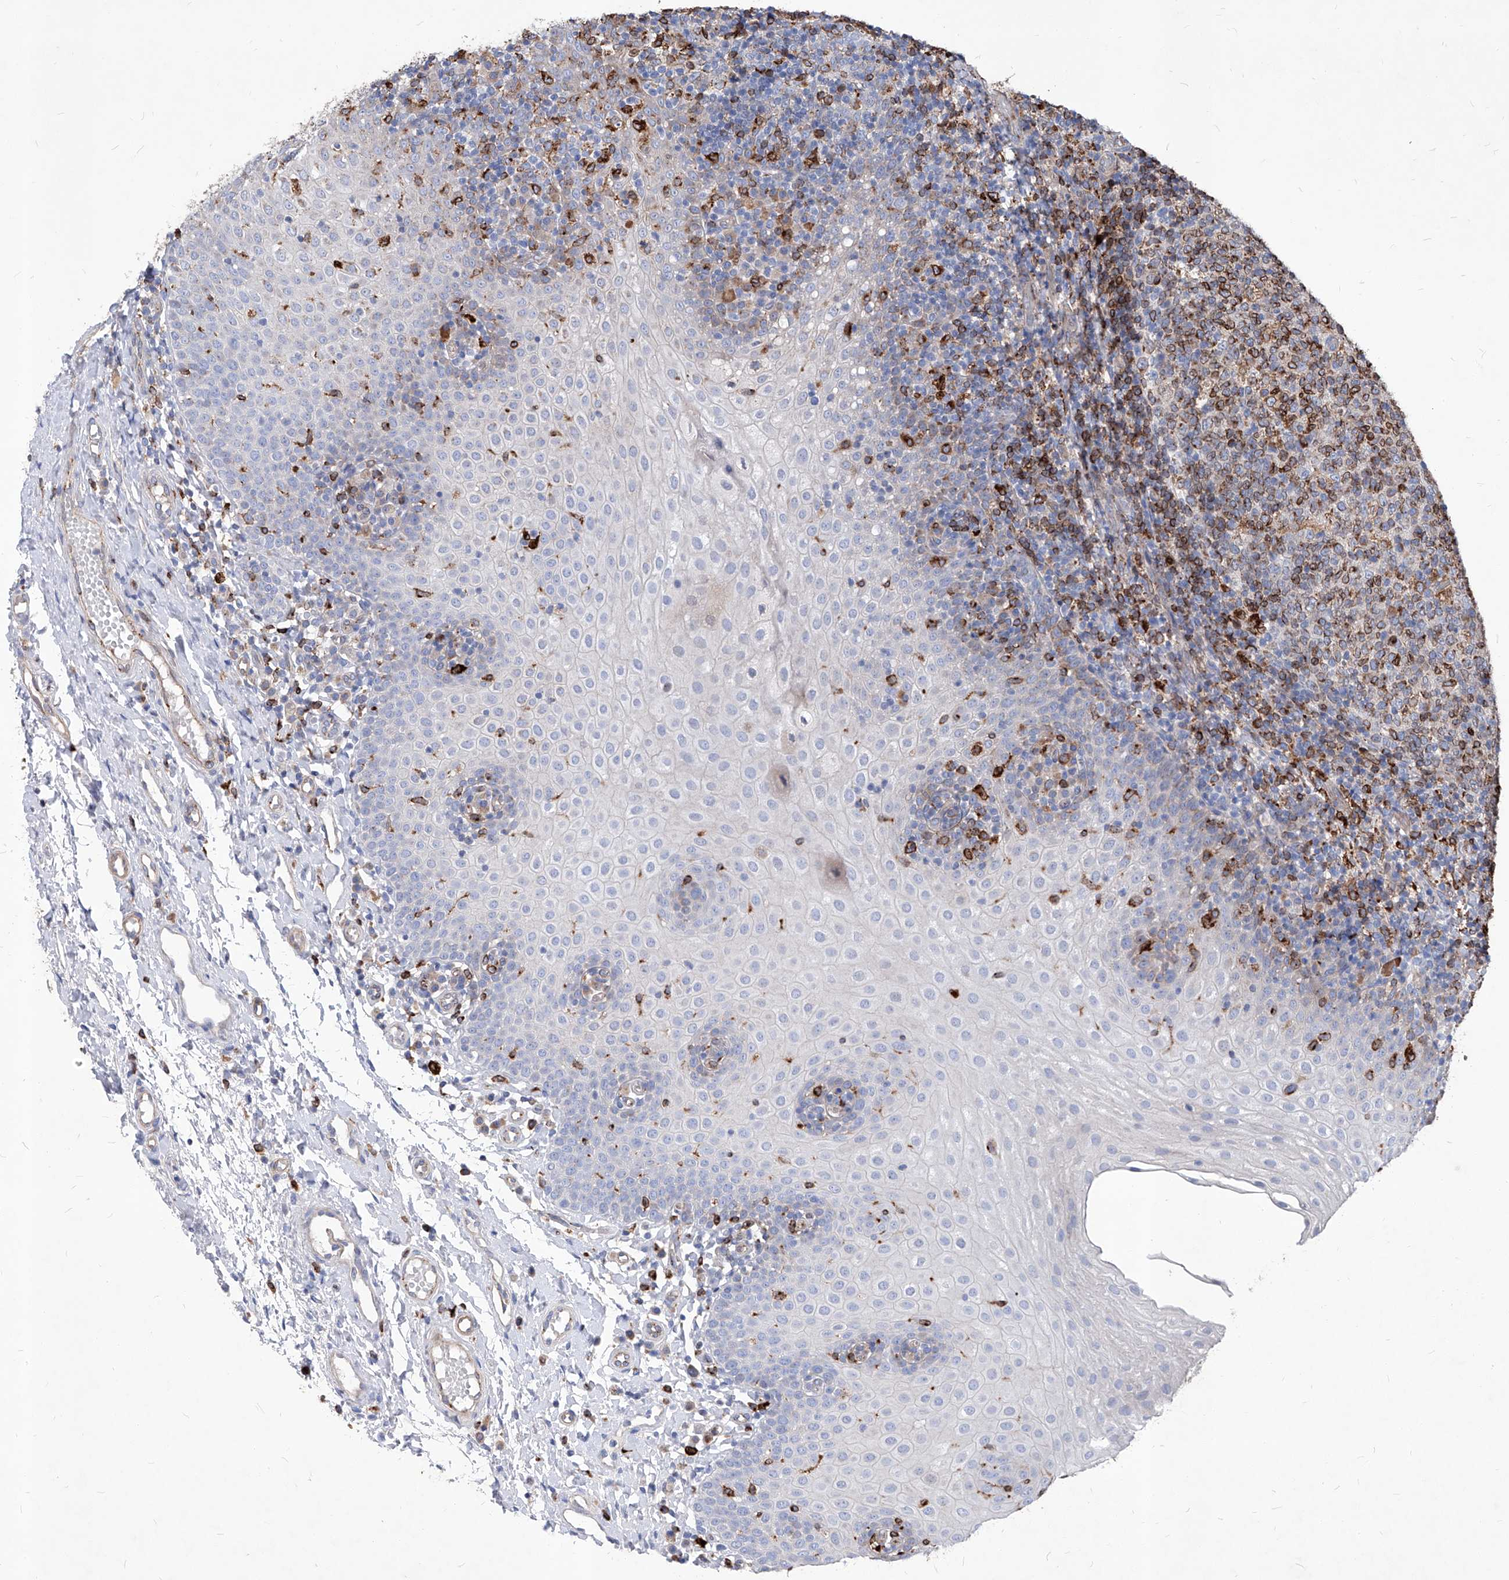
{"staining": {"intensity": "moderate", "quantity": ">75%", "location": "cytoplasmic/membranous"}, "tissue": "tonsil", "cell_type": "Germinal center cells", "image_type": "normal", "snomed": [{"axis": "morphology", "description": "Normal tissue, NOS"}, {"axis": "topography", "description": "Tonsil"}], "caption": "A brown stain shows moderate cytoplasmic/membranous expression of a protein in germinal center cells of unremarkable human tonsil. (brown staining indicates protein expression, while blue staining denotes nuclei).", "gene": "UBOX5", "patient": {"sex": "female", "age": 19}}